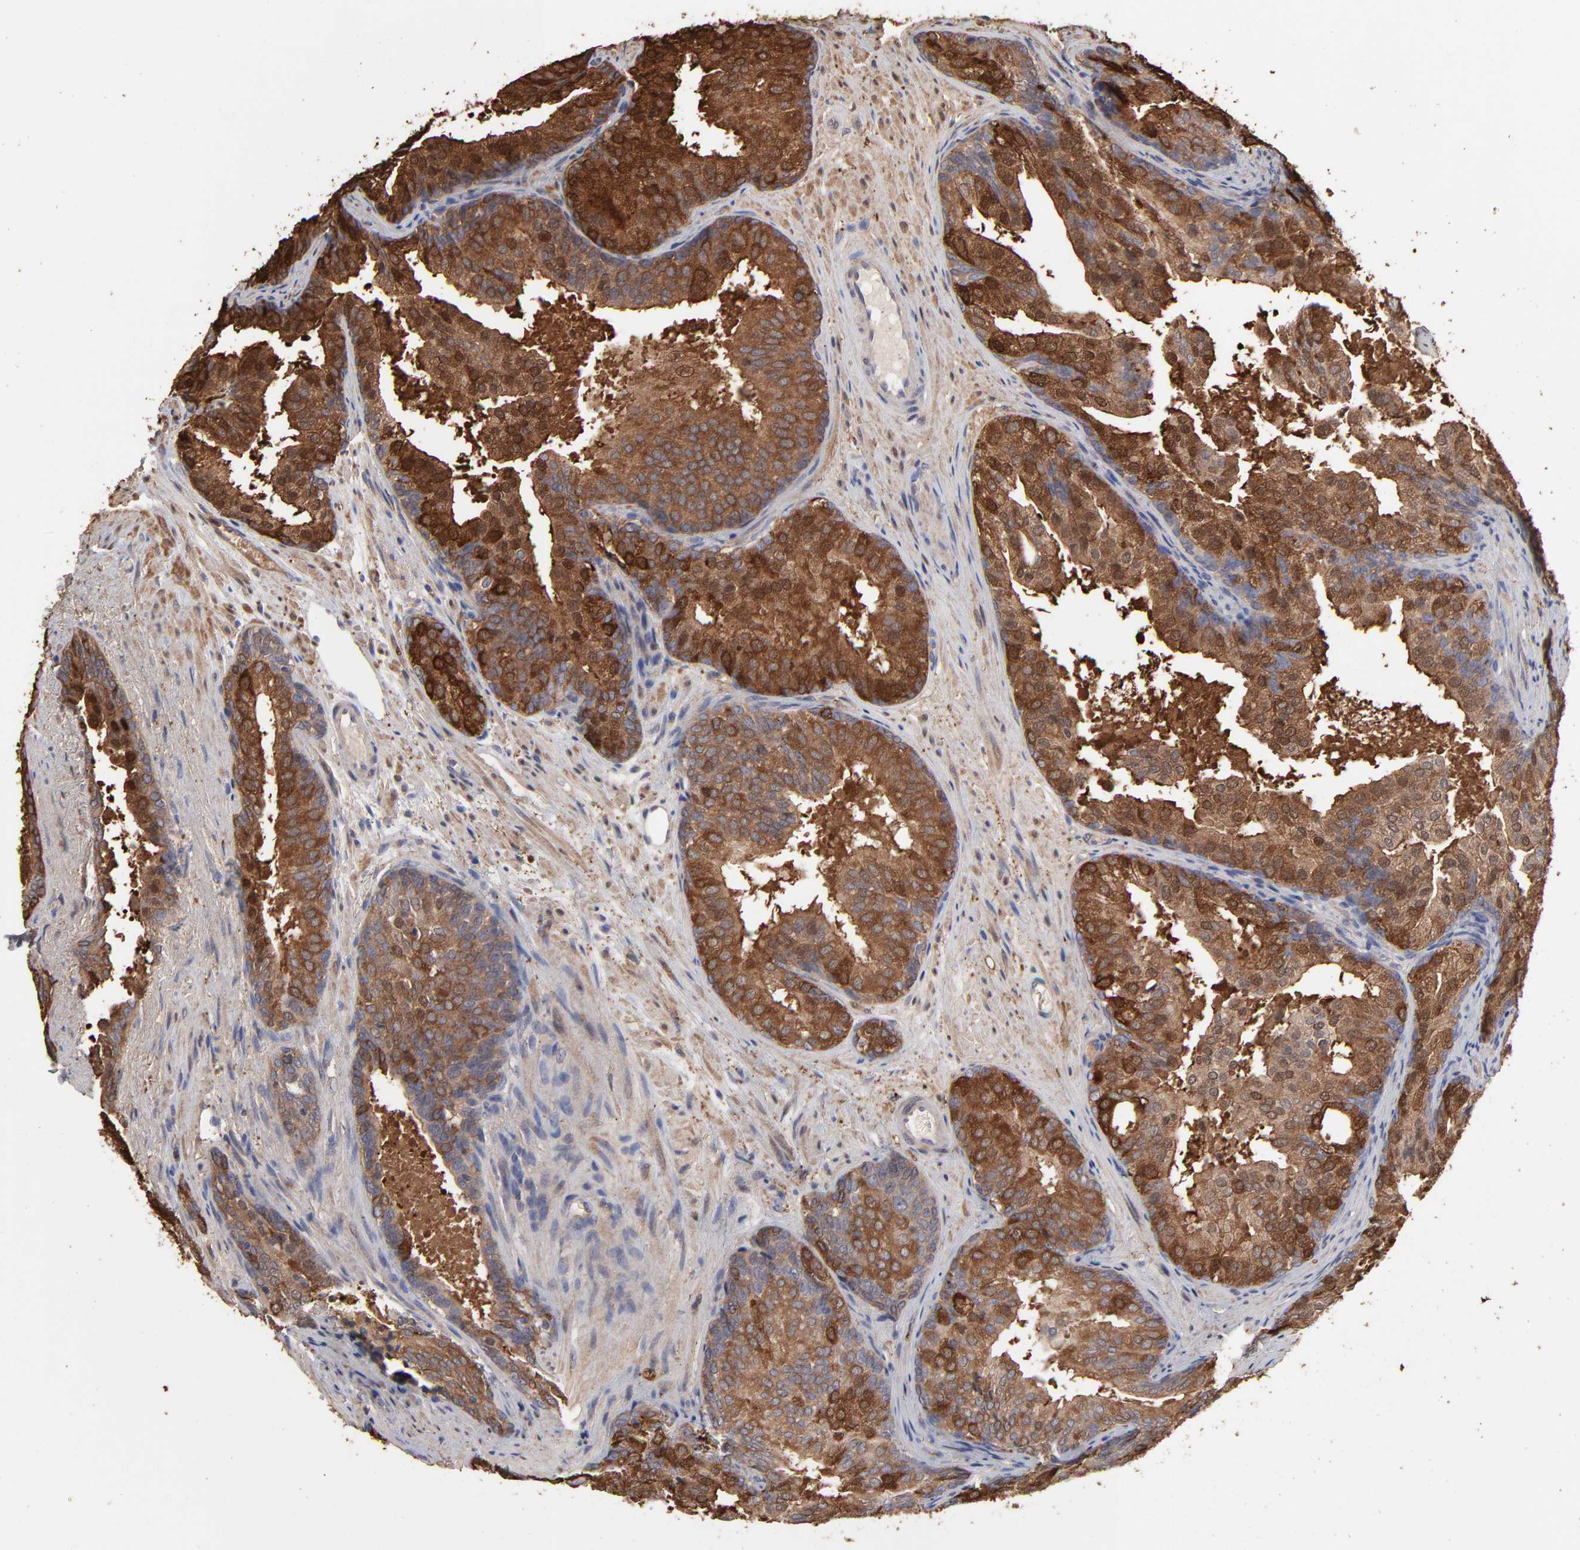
{"staining": {"intensity": "moderate", "quantity": ">75%", "location": "cytoplasmic/membranous,nuclear"}, "tissue": "prostate cancer", "cell_type": "Tumor cells", "image_type": "cancer", "snomed": [{"axis": "morphology", "description": "Adenocarcinoma, Low grade"}, {"axis": "topography", "description": "Prostate"}], "caption": "There is medium levels of moderate cytoplasmic/membranous and nuclear positivity in tumor cells of prostate cancer, as demonstrated by immunohistochemical staining (brown color).", "gene": "TANGO2", "patient": {"sex": "male", "age": 69}}